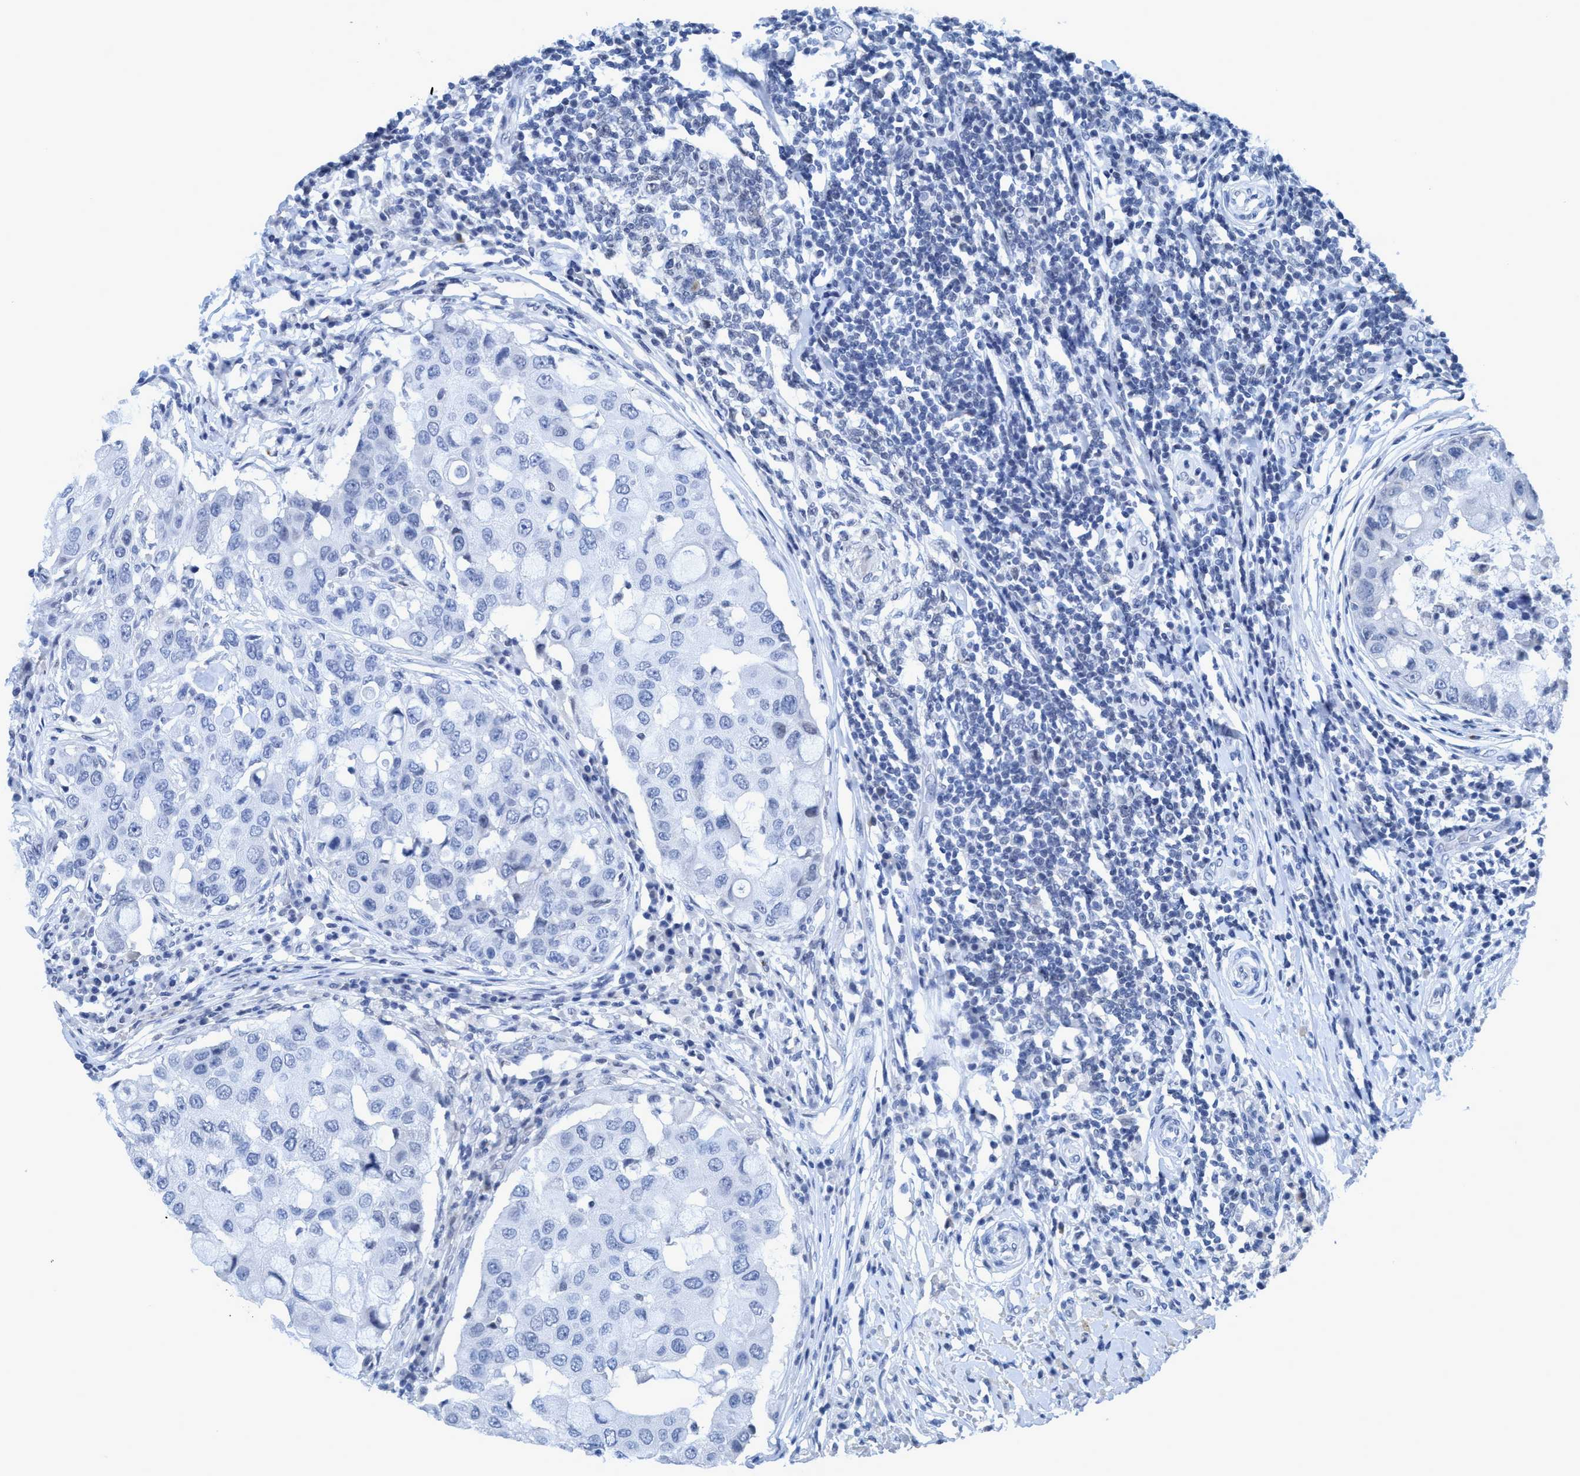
{"staining": {"intensity": "negative", "quantity": "none", "location": "none"}, "tissue": "breast cancer", "cell_type": "Tumor cells", "image_type": "cancer", "snomed": [{"axis": "morphology", "description": "Duct carcinoma"}, {"axis": "topography", "description": "Breast"}], "caption": "The histopathology image demonstrates no staining of tumor cells in breast invasive ductal carcinoma.", "gene": "DNAI1", "patient": {"sex": "female", "age": 27}}